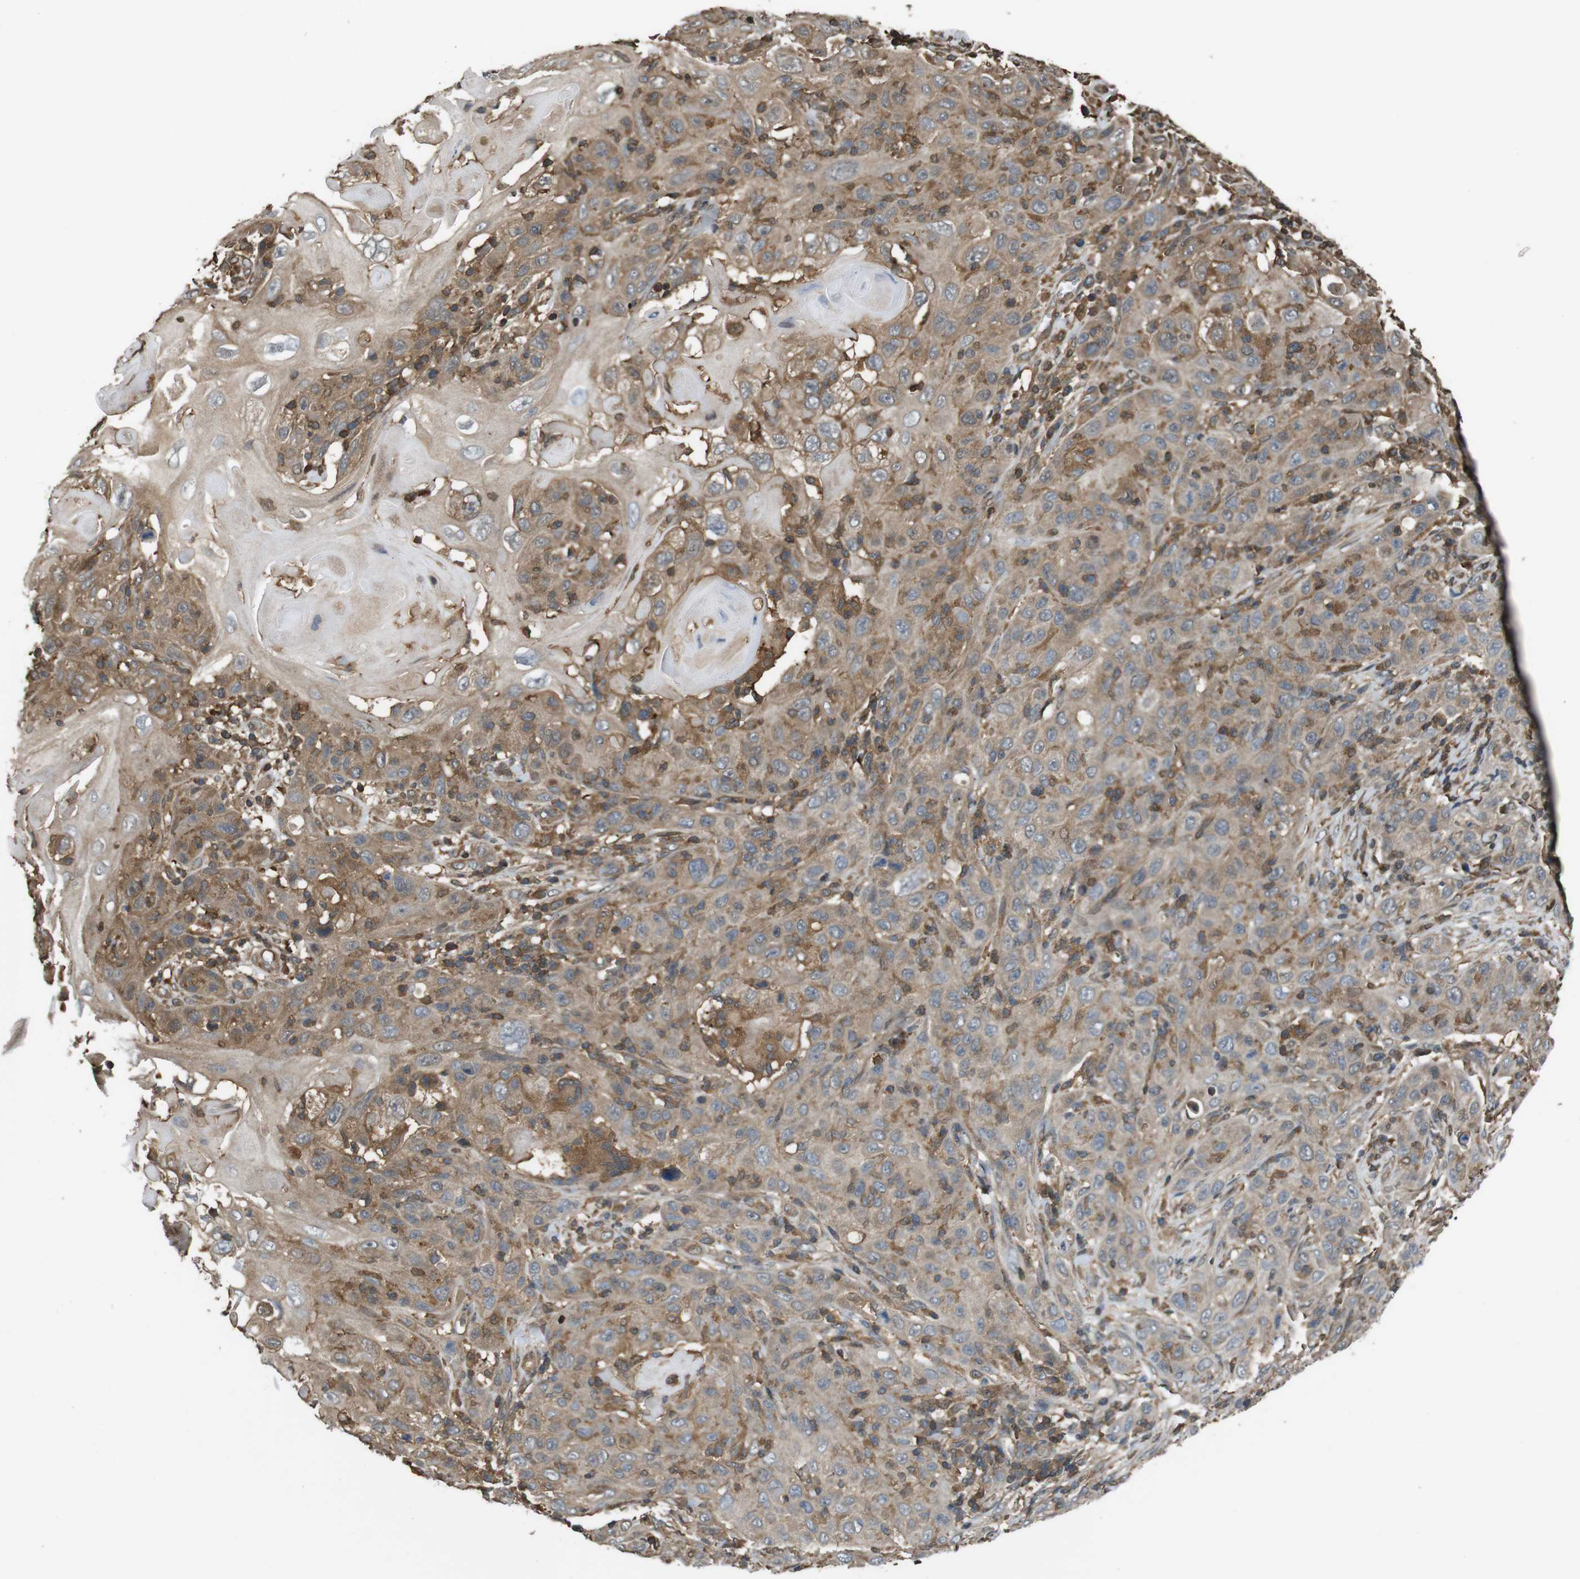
{"staining": {"intensity": "moderate", "quantity": ">75%", "location": "cytoplasmic/membranous"}, "tissue": "skin cancer", "cell_type": "Tumor cells", "image_type": "cancer", "snomed": [{"axis": "morphology", "description": "Squamous cell carcinoma, NOS"}, {"axis": "topography", "description": "Skin"}], "caption": "Tumor cells demonstrate medium levels of moderate cytoplasmic/membranous expression in about >75% of cells in squamous cell carcinoma (skin).", "gene": "ARHGDIA", "patient": {"sex": "female", "age": 88}}